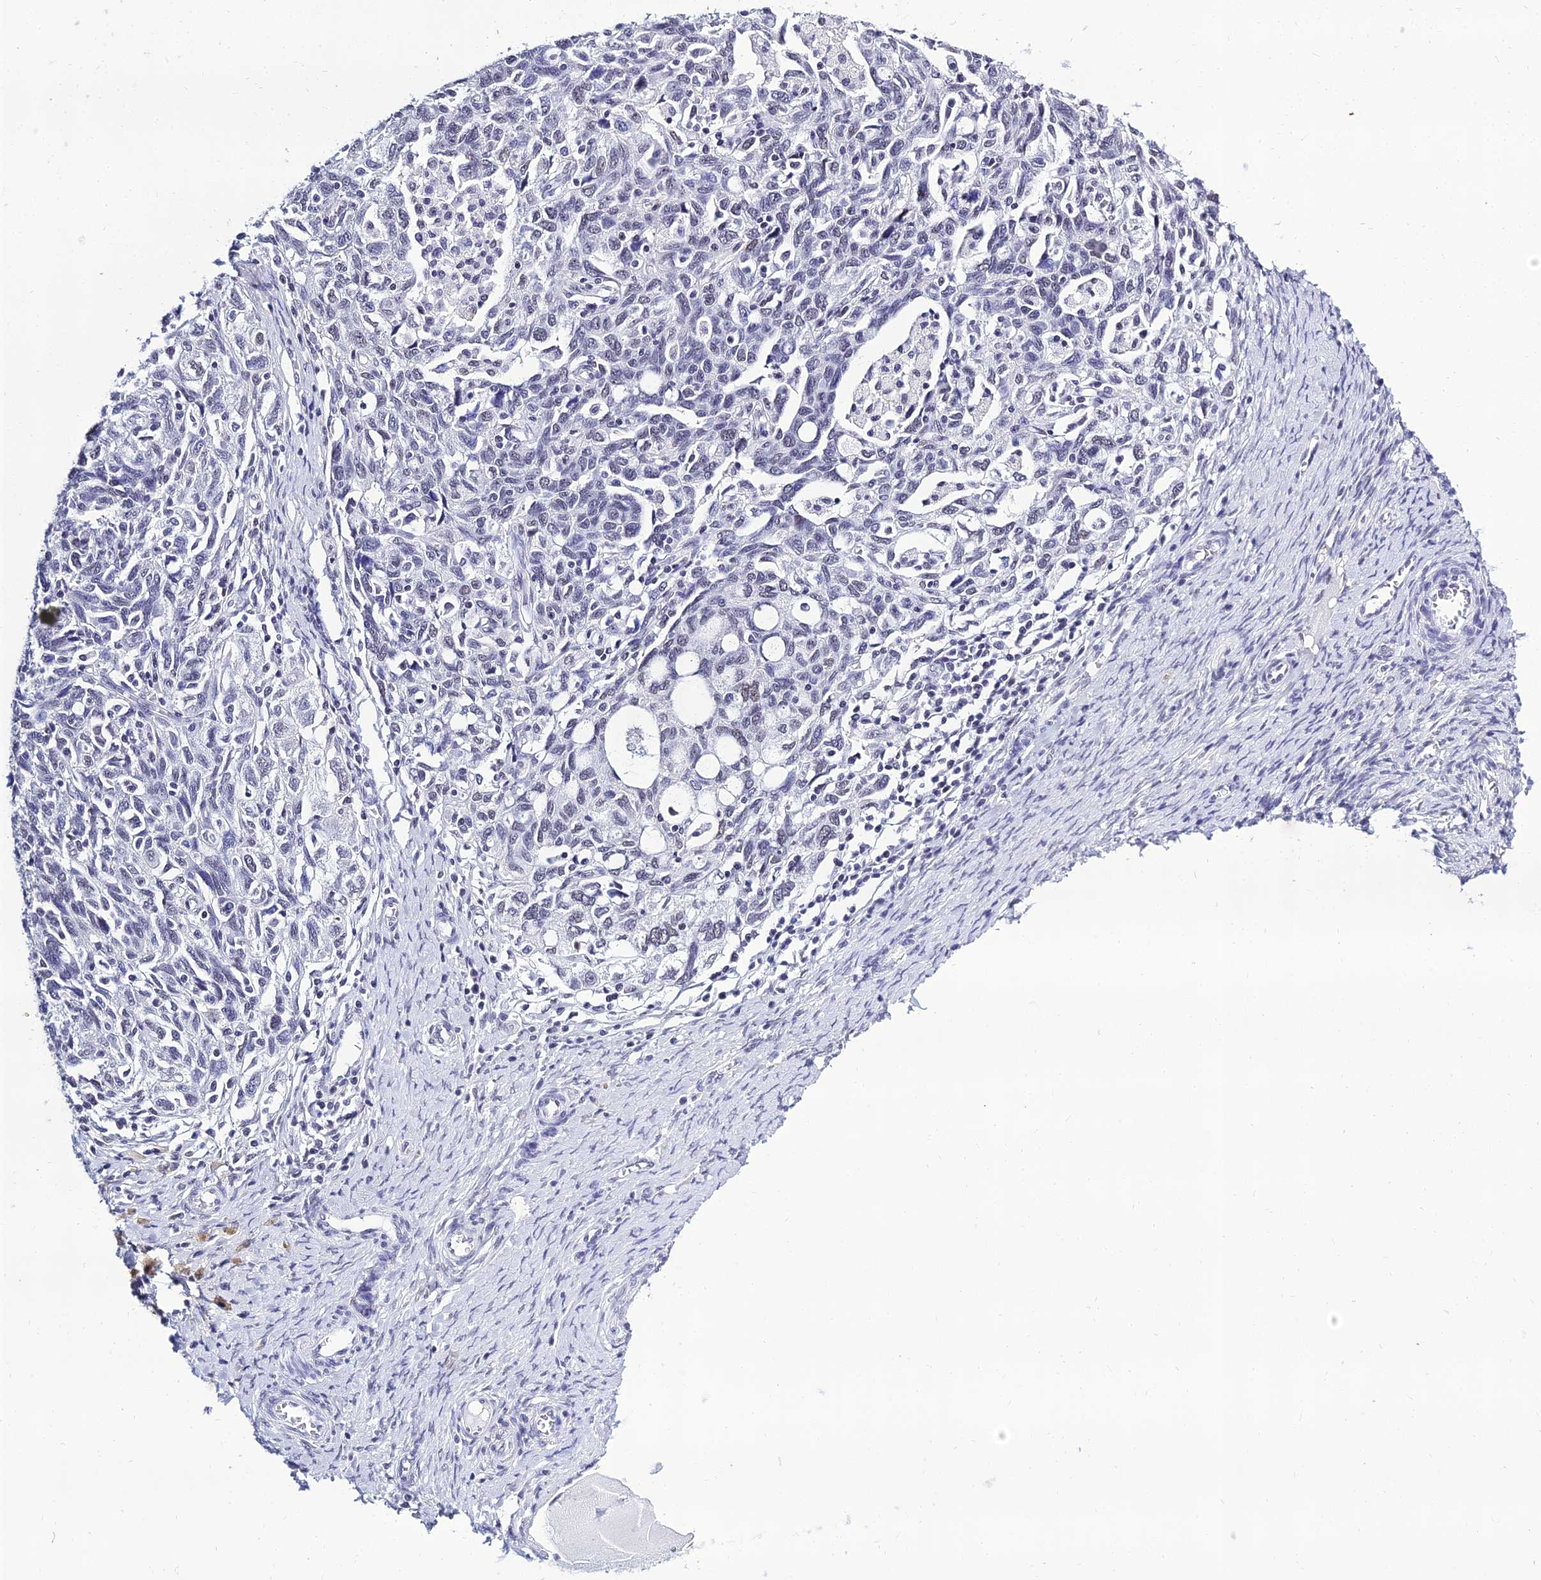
{"staining": {"intensity": "negative", "quantity": "none", "location": "none"}, "tissue": "ovarian cancer", "cell_type": "Tumor cells", "image_type": "cancer", "snomed": [{"axis": "morphology", "description": "Carcinoma, NOS"}, {"axis": "morphology", "description": "Cystadenocarcinoma, serous, NOS"}, {"axis": "topography", "description": "Ovary"}], "caption": "A high-resolution micrograph shows immunohistochemistry staining of ovarian serous cystadenocarcinoma, which shows no significant expression in tumor cells.", "gene": "PPP4R2", "patient": {"sex": "female", "age": 69}}